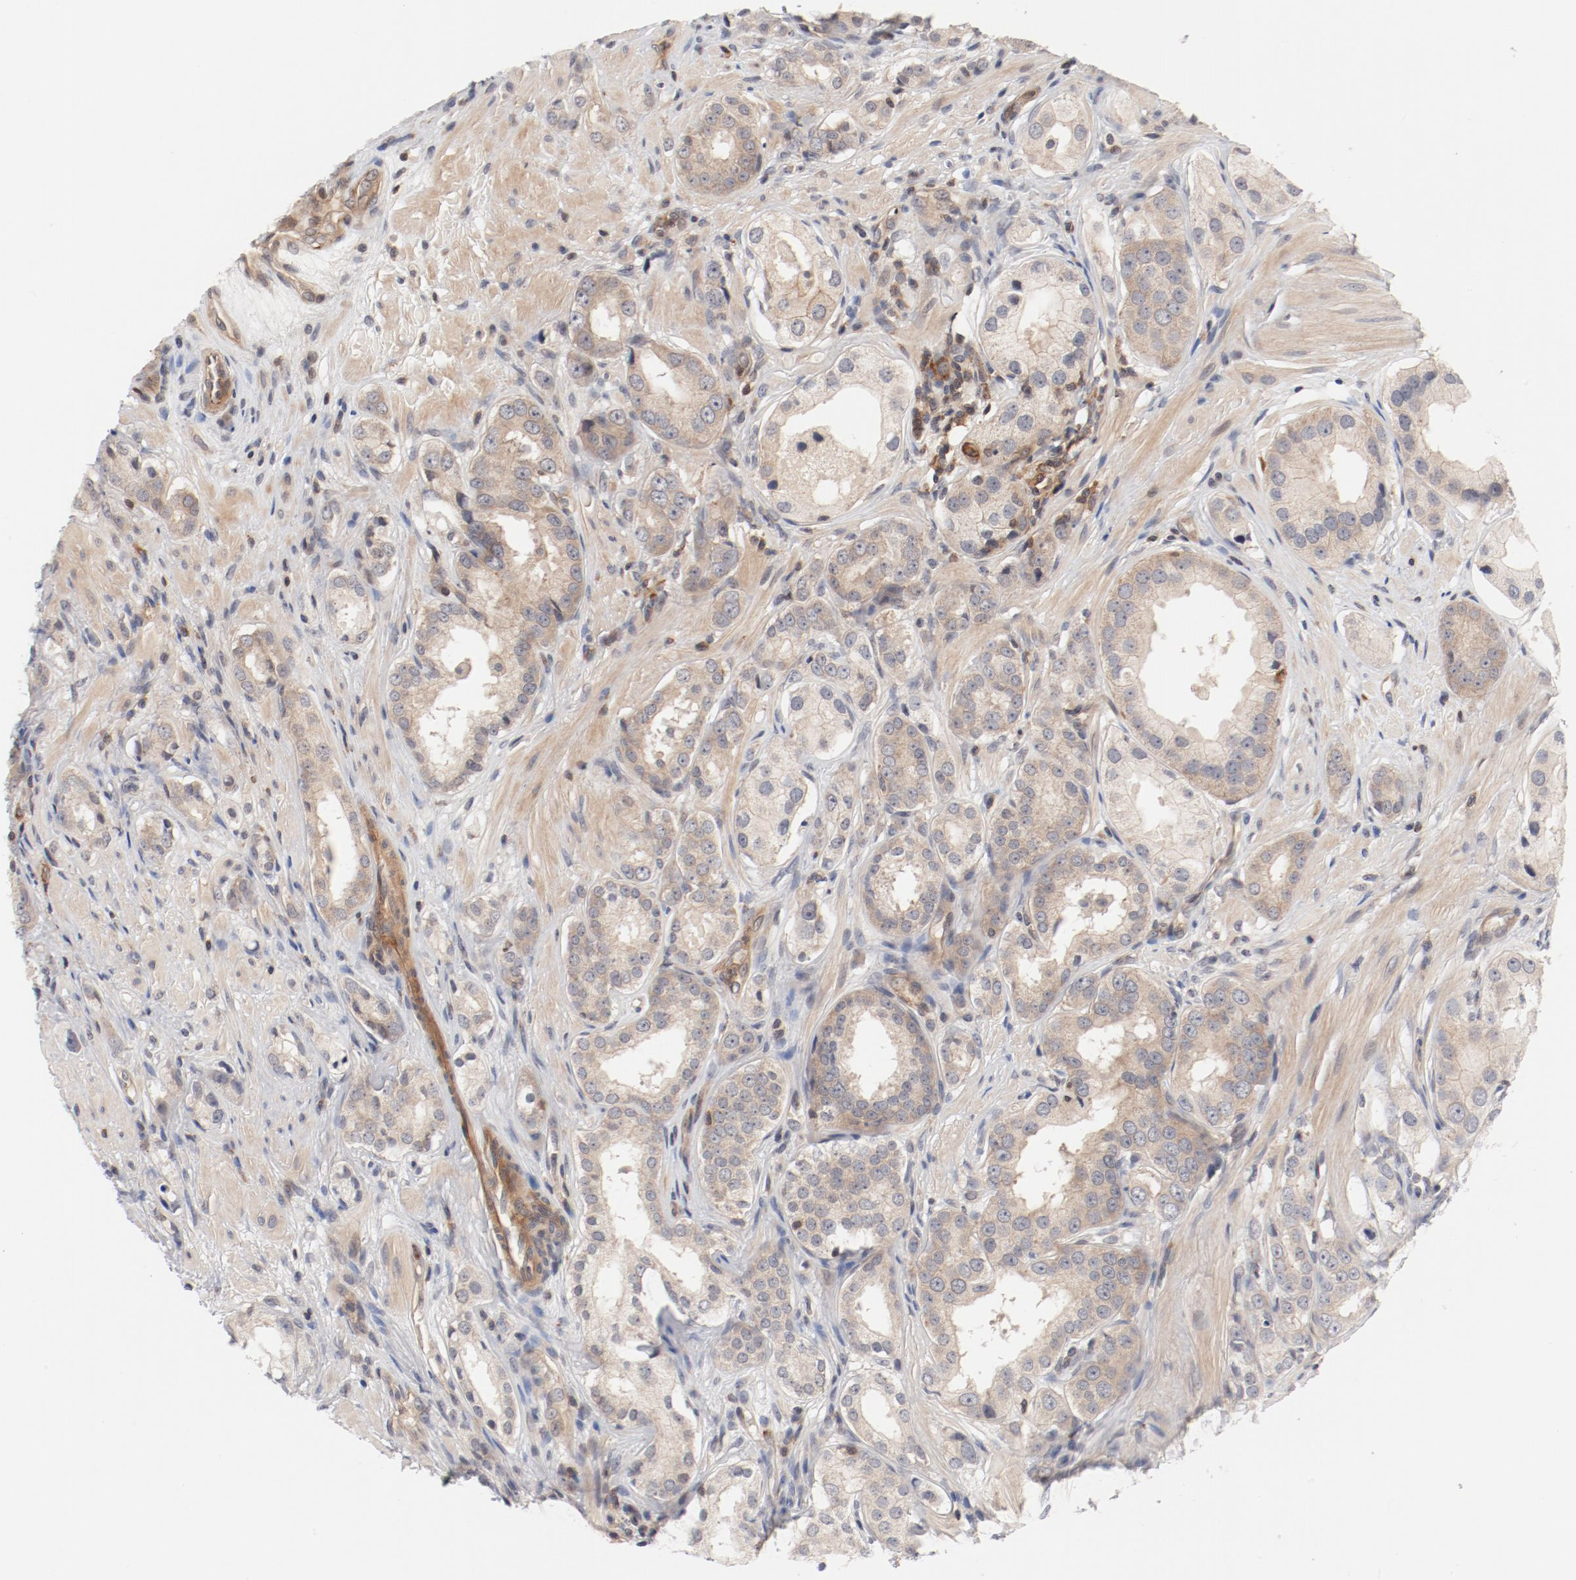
{"staining": {"intensity": "weak", "quantity": "25%-75%", "location": "cytoplasmic/membranous"}, "tissue": "prostate cancer", "cell_type": "Tumor cells", "image_type": "cancer", "snomed": [{"axis": "morphology", "description": "Adenocarcinoma, Medium grade"}, {"axis": "topography", "description": "Prostate"}], "caption": "A high-resolution photomicrograph shows immunohistochemistry staining of prostate cancer, which reveals weak cytoplasmic/membranous staining in about 25%-75% of tumor cells. (DAB (3,3'-diaminobenzidine) IHC, brown staining for protein, blue staining for nuclei).", "gene": "ZNF267", "patient": {"sex": "male", "age": 53}}